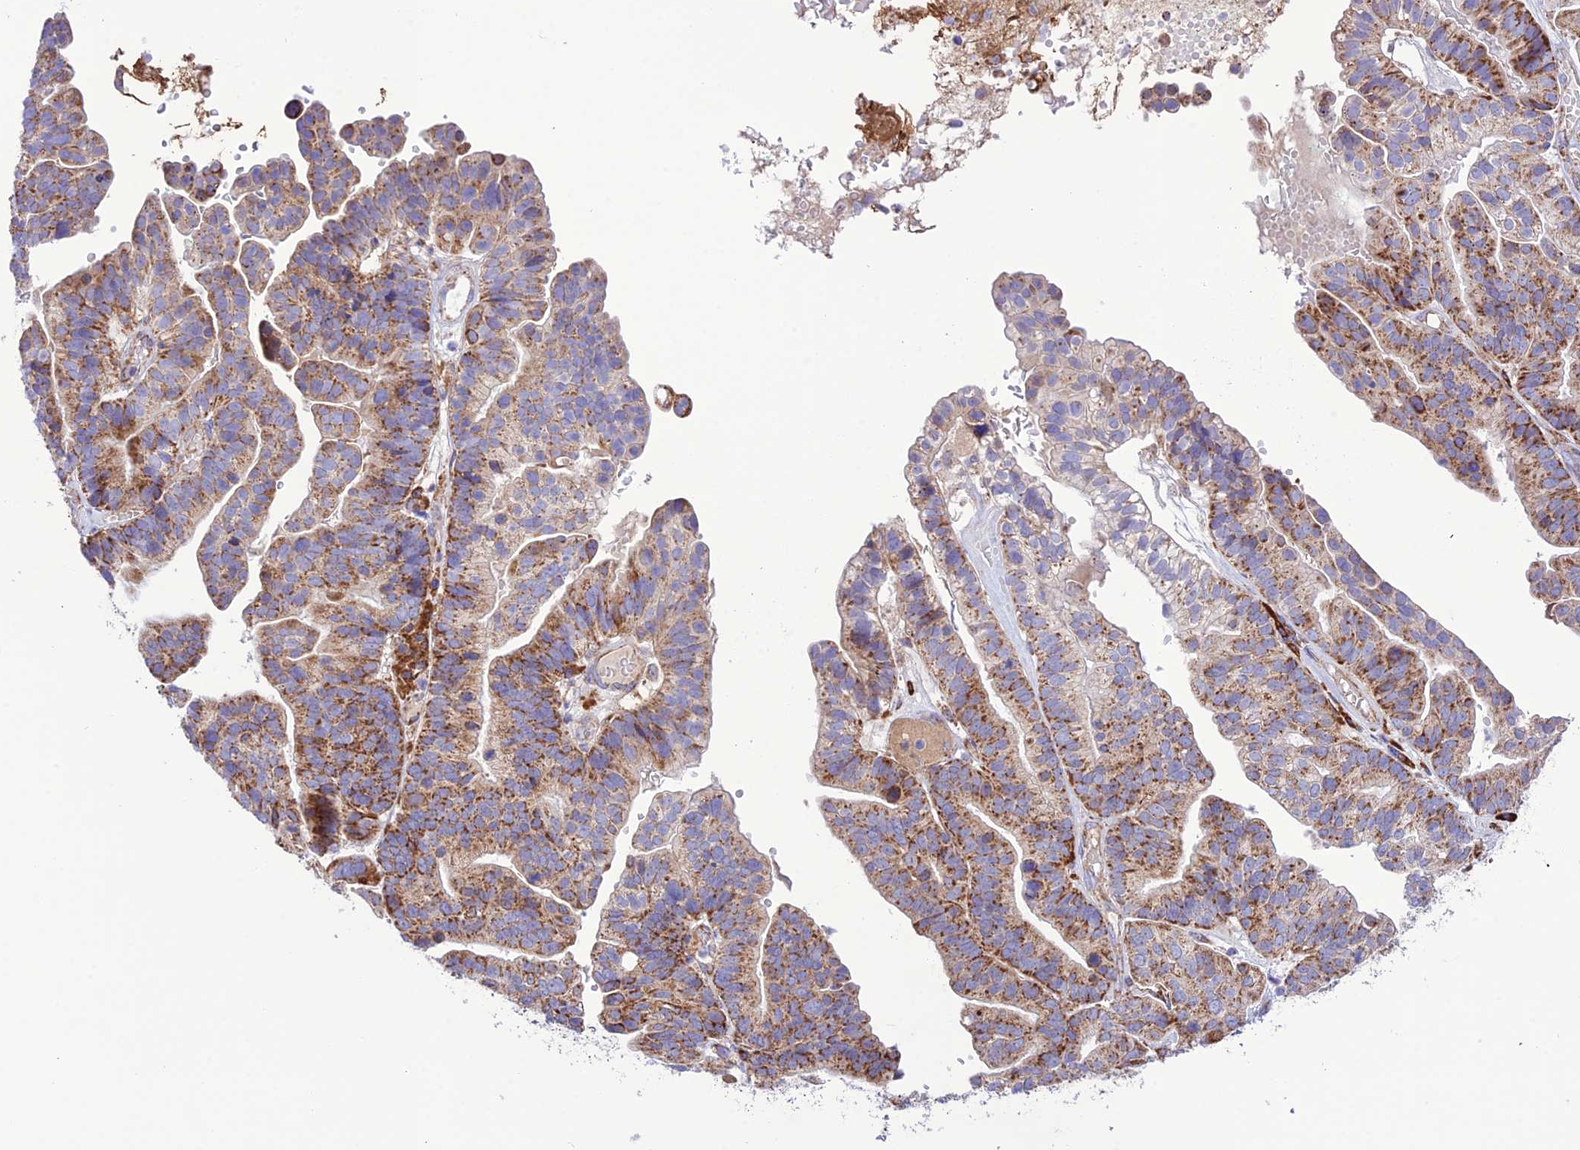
{"staining": {"intensity": "moderate", "quantity": ">75%", "location": "cytoplasmic/membranous"}, "tissue": "ovarian cancer", "cell_type": "Tumor cells", "image_type": "cancer", "snomed": [{"axis": "morphology", "description": "Cystadenocarcinoma, serous, NOS"}, {"axis": "topography", "description": "Ovary"}], "caption": "Immunohistochemical staining of serous cystadenocarcinoma (ovarian) exhibits medium levels of moderate cytoplasmic/membranous protein positivity in about >75% of tumor cells. (DAB (3,3'-diaminobenzidine) = brown stain, brightfield microscopy at high magnification).", "gene": "UAP1L1", "patient": {"sex": "female", "age": 56}}